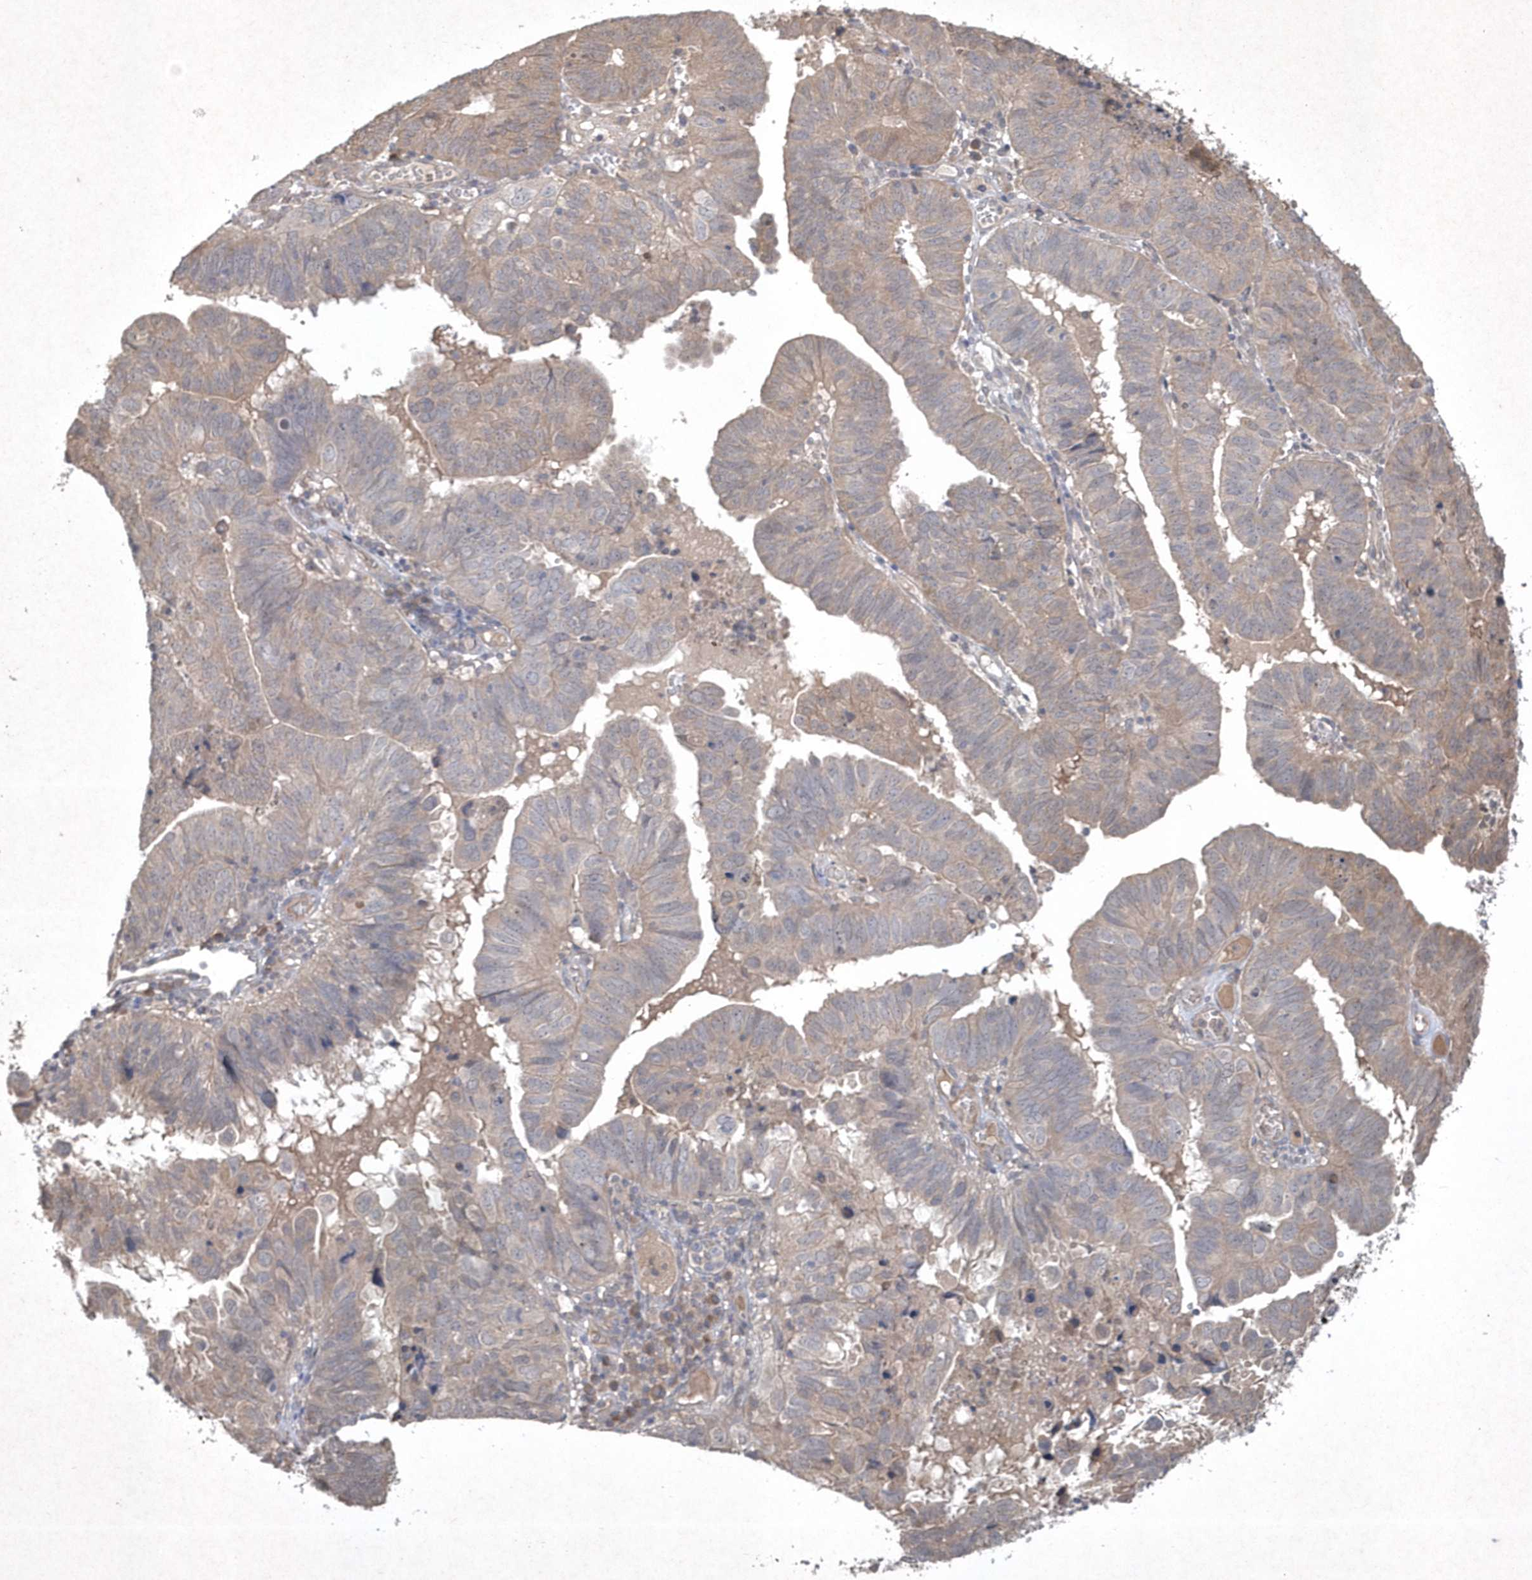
{"staining": {"intensity": "weak", "quantity": "<25%", "location": "cytoplasmic/membranous"}, "tissue": "endometrial cancer", "cell_type": "Tumor cells", "image_type": "cancer", "snomed": [{"axis": "morphology", "description": "Adenocarcinoma, NOS"}, {"axis": "topography", "description": "Uterus"}], "caption": "DAB (3,3'-diaminobenzidine) immunohistochemical staining of endometrial cancer (adenocarcinoma) demonstrates no significant positivity in tumor cells.", "gene": "AKR7A2", "patient": {"sex": "female", "age": 77}}